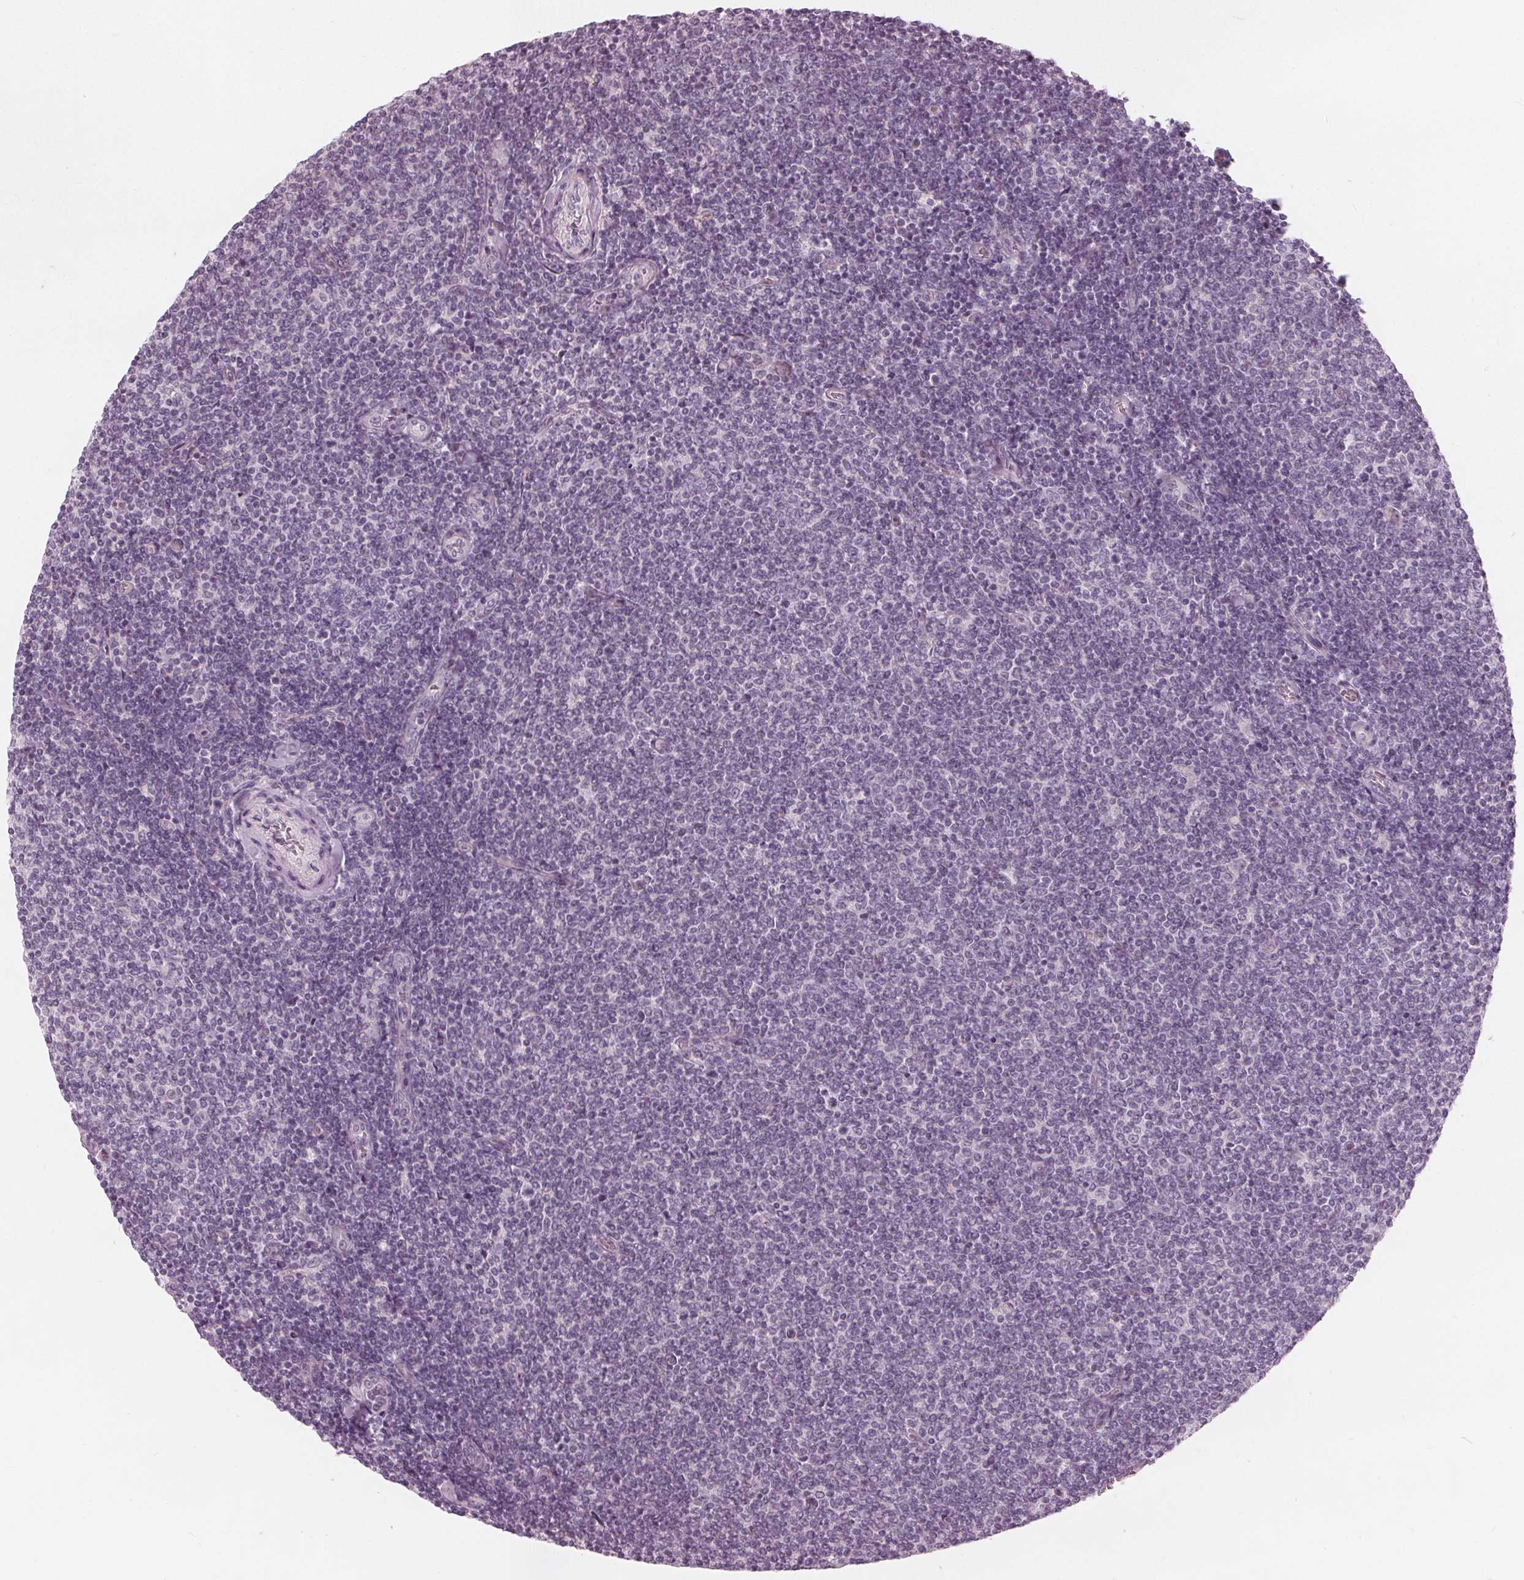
{"staining": {"intensity": "negative", "quantity": "none", "location": "none"}, "tissue": "lymphoma", "cell_type": "Tumor cells", "image_type": "cancer", "snomed": [{"axis": "morphology", "description": "Malignant lymphoma, non-Hodgkin's type, Low grade"}, {"axis": "topography", "description": "Lymph node"}], "caption": "There is no significant positivity in tumor cells of lymphoma. (Stains: DAB (3,3'-diaminobenzidine) immunohistochemistry with hematoxylin counter stain, Microscopy: brightfield microscopy at high magnification).", "gene": "BRSK1", "patient": {"sex": "male", "age": 52}}